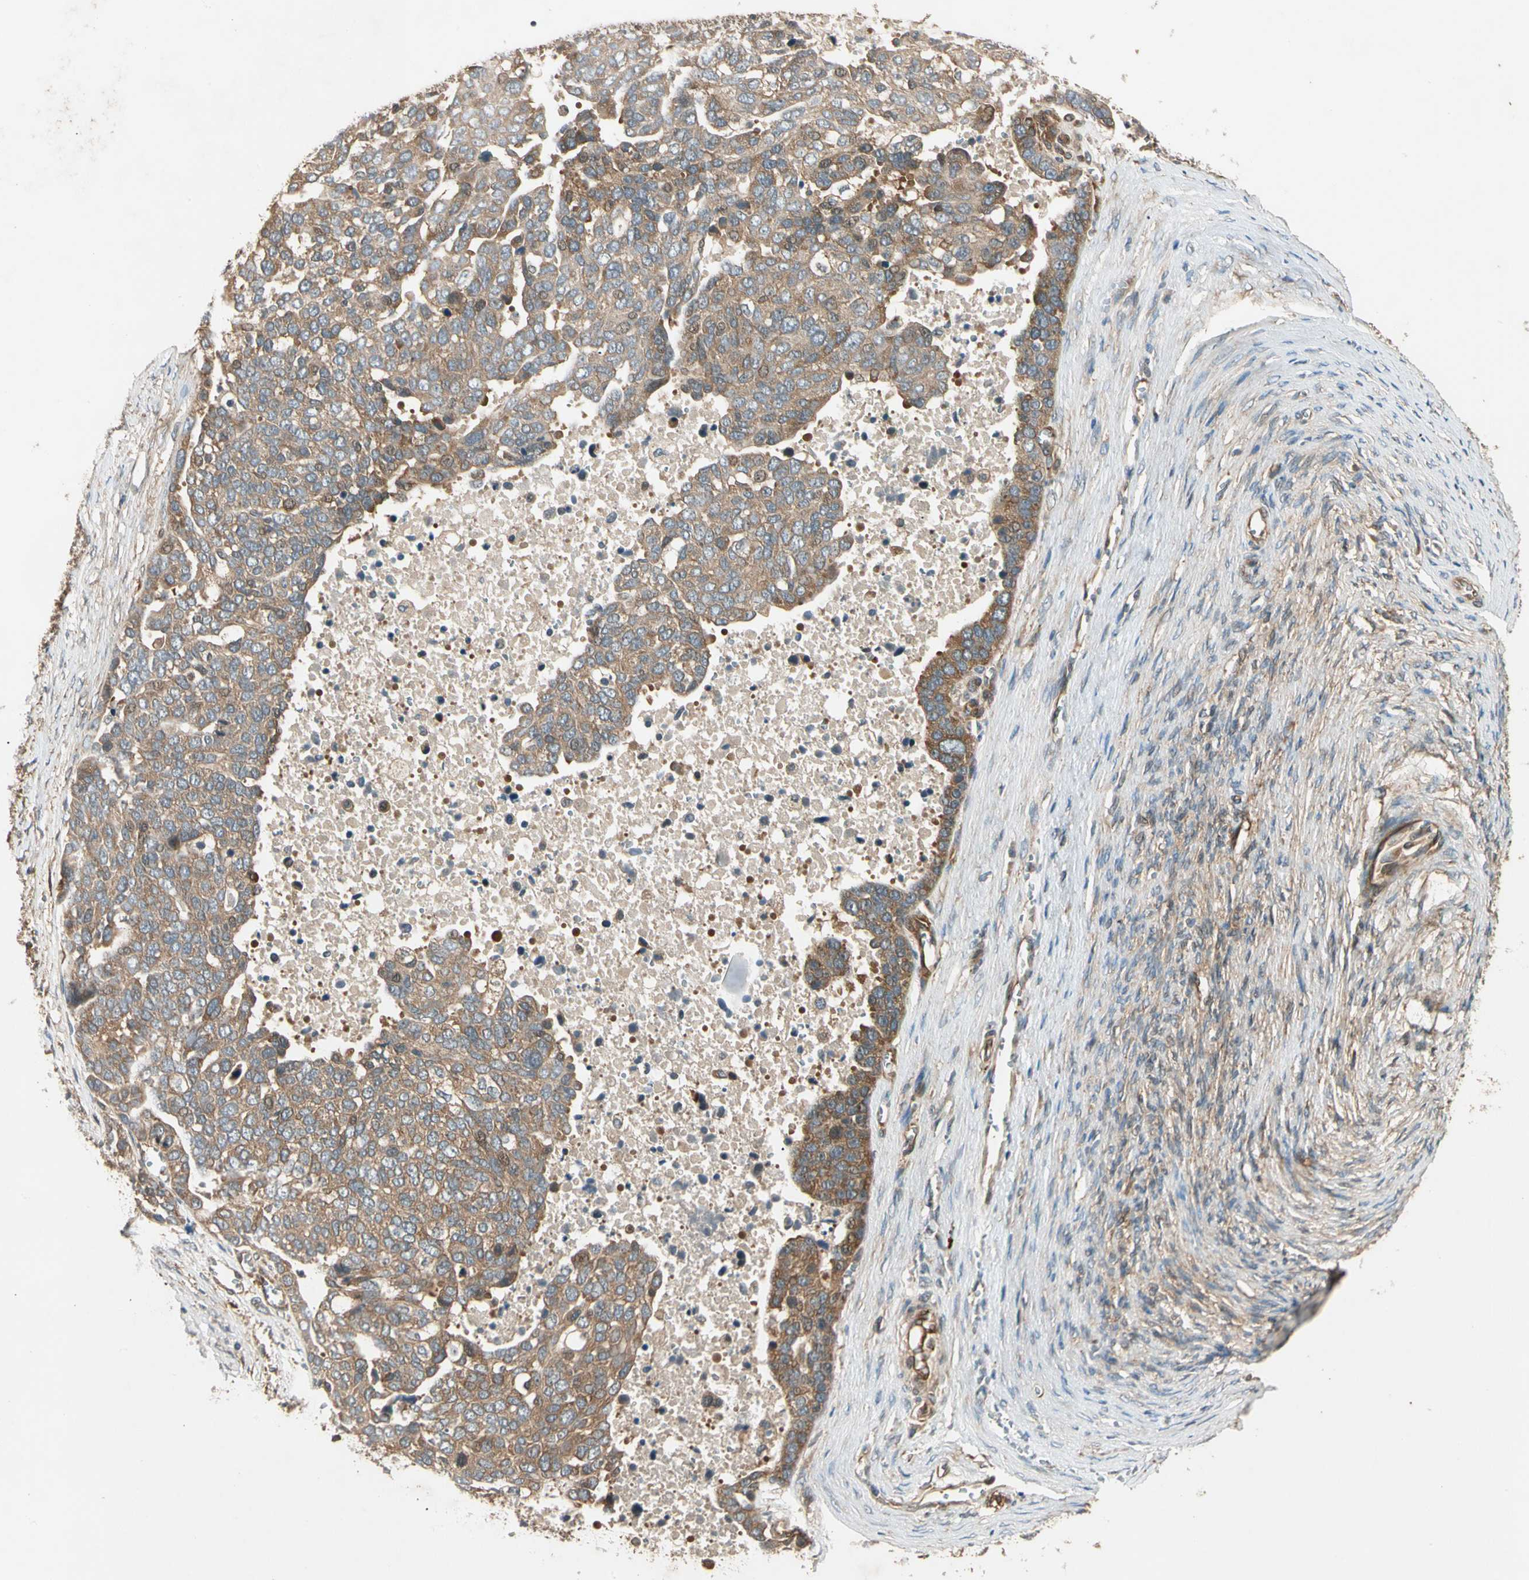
{"staining": {"intensity": "weak", "quantity": ">75%", "location": "cytoplasmic/membranous"}, "tissue": "ovarian cancer", "cell_type": "Tumor cells", "image_type": "cancer", "snomed": [{"axis": "morphology", "description": "Cystadenocarcinoma, serous, NOS"}, {"axis": "topography", "description": "Ovary"}], "caption": "The immunohistochemical stain shows weak cytoplasmic/membranous staining in tumor cells of serous cystadenocarcinoma (ovarian) tissue. (Brightfield microscopy of DAB IHC at high magnification).", "gene": "ROCK2", "patient": {"sex": "female", "age": 44}}